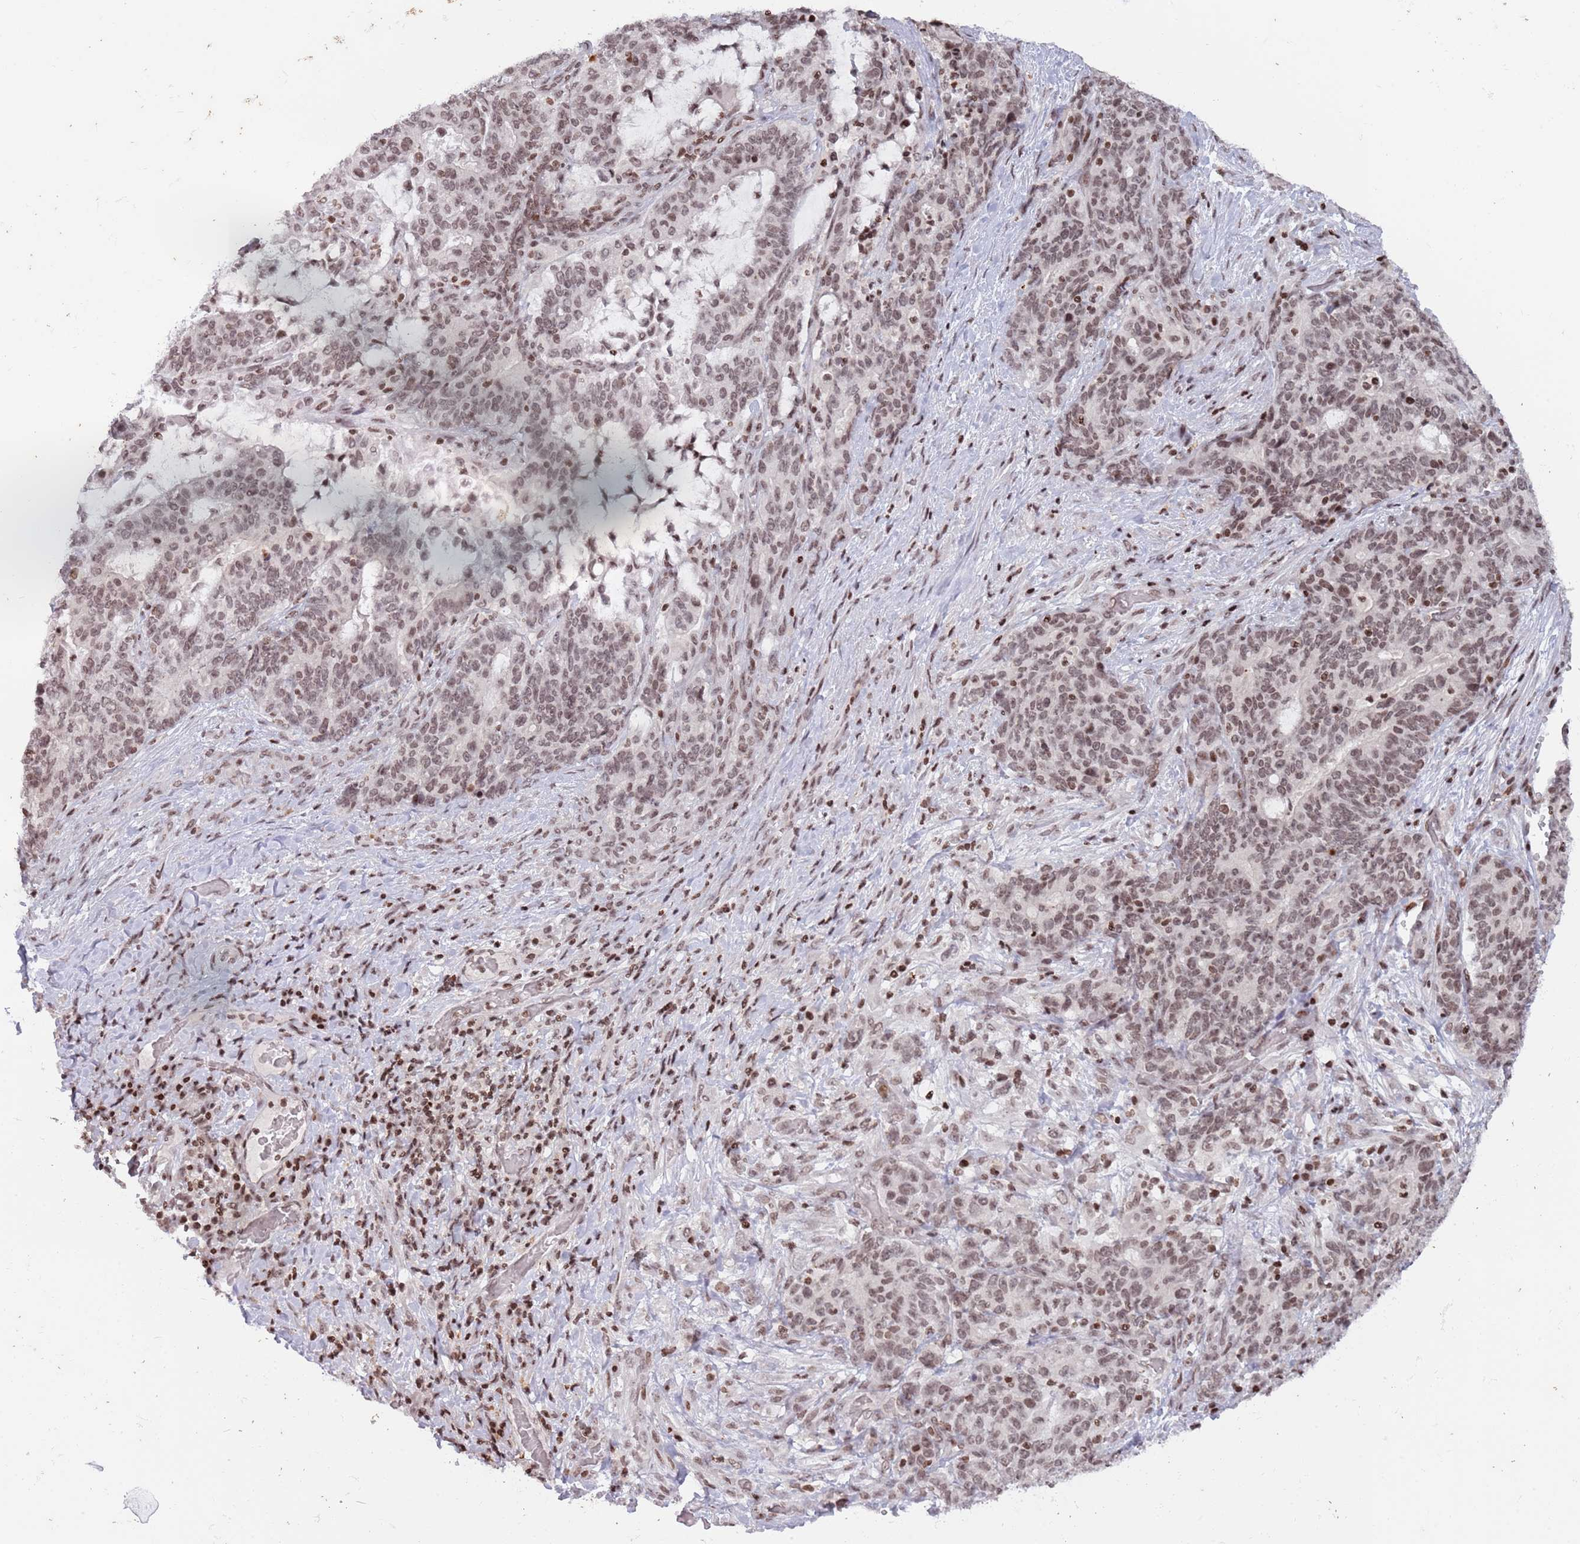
{"staining": {"intensity": "weak", "quantity": ">75%", "location": "nuclear"}, "tissue": "stomach cancer", "cell_type": "Tumor cells", "image_type": "cancer", "snomed": [{"axis": "morphology", "description": "Normal tissue, NOS"}, {"axis": "morphology", "description": "Adenocarcinoma, NOS"}, {"axis": "topography", "description": "Stomach"}], "caption": "Protein expression by immunohistochemistry (IHC) exhibits weak nuclear expression in about >75% of tumor cells in stomach adenocarcinoma.", "gene": "SH3RF3", "patient": {"sex": "female", "age": 64}}